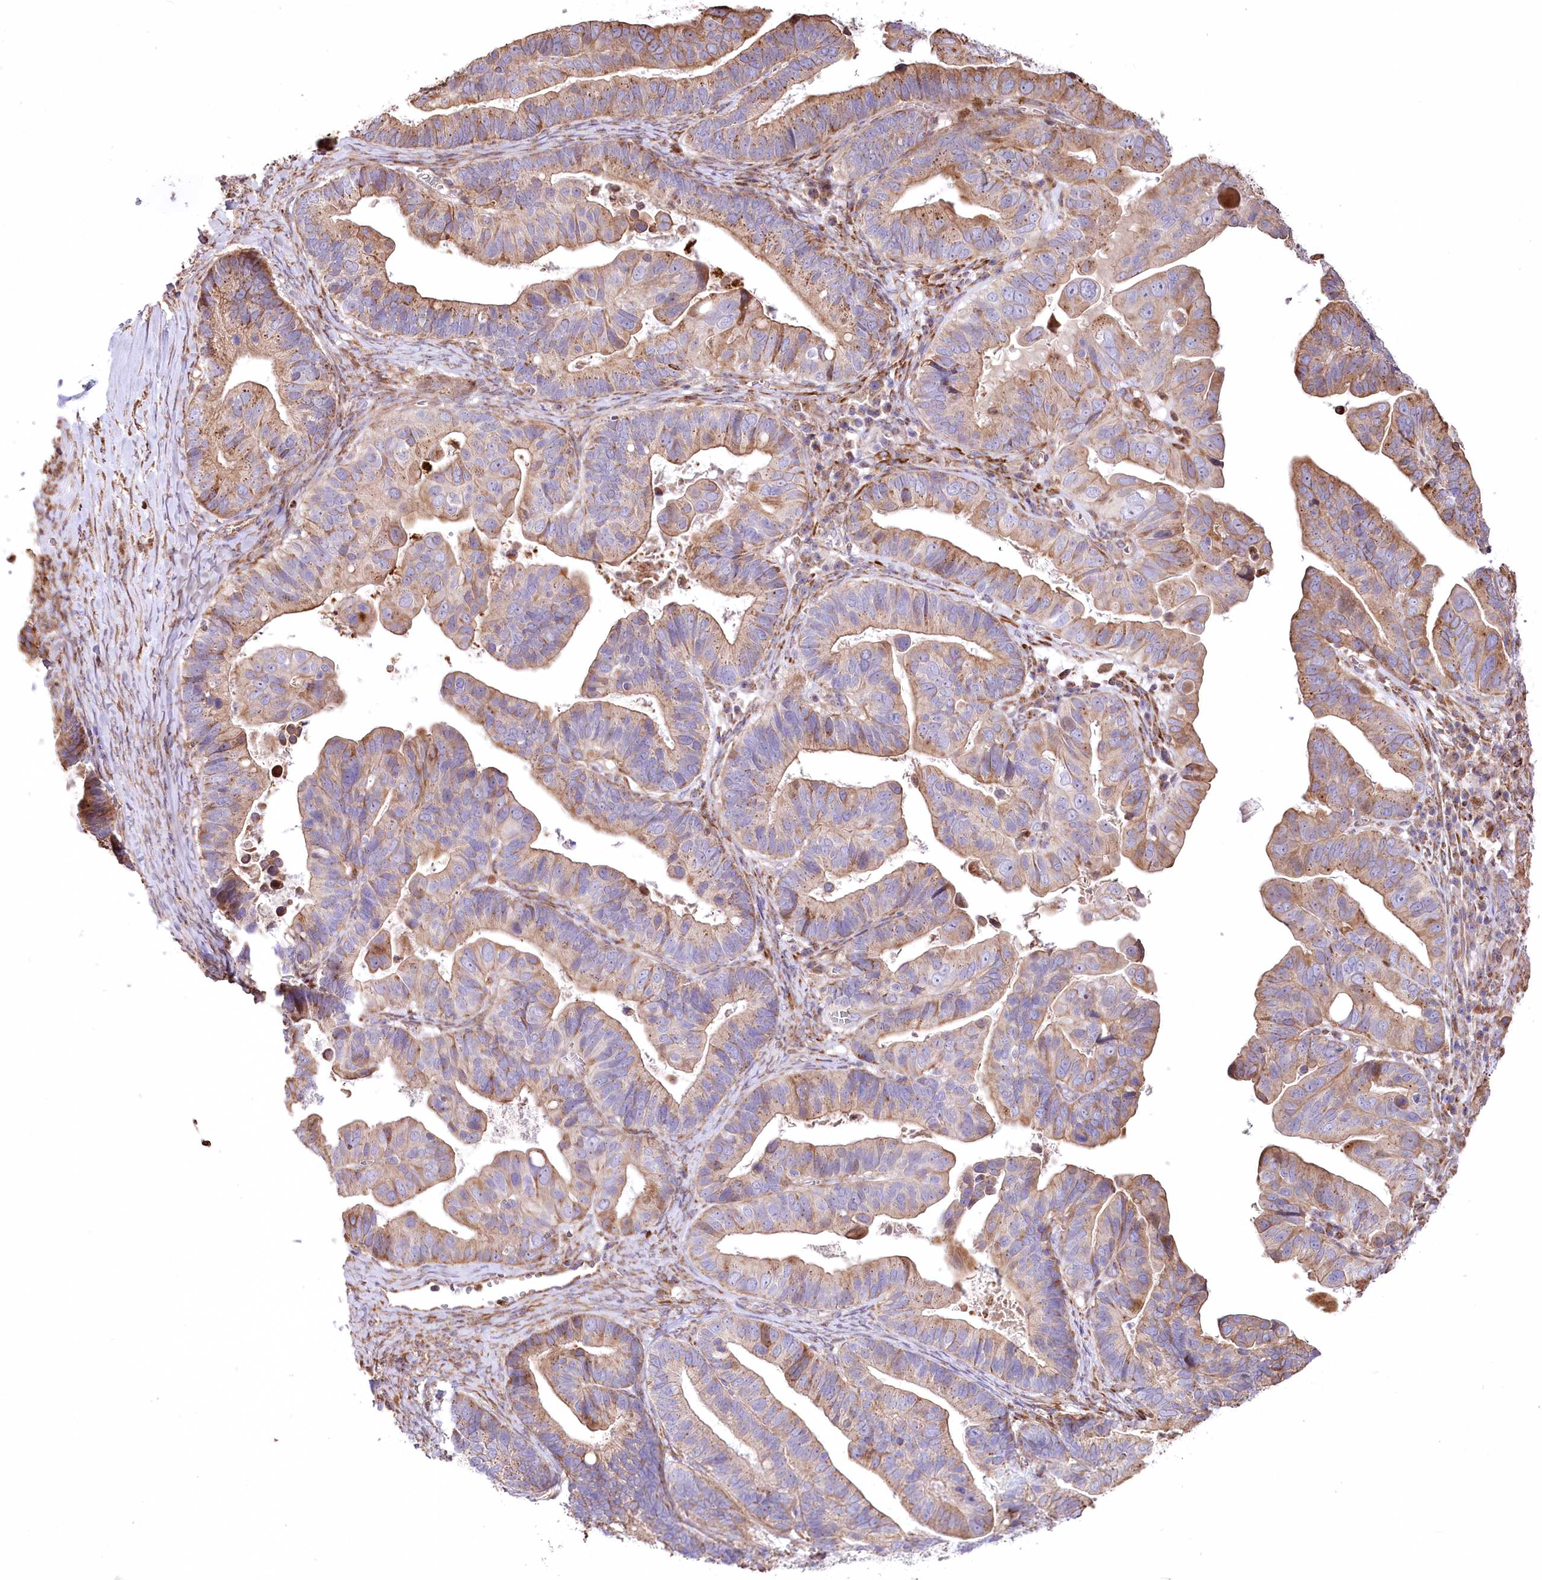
{"staining": {"intensity": "moderate", "quantity": "25%-75%", "location": "cytoplasmic/membranous"}, "tissue": "ovarian cancer", "cell_type": "Tumor cells", "image_type": "cancer", "snomed": [{"axis": "morphology", "description": "Cystadenocarcinoma, serous, NOS"}, {"axis": "topography", "description": "Ovary"}], "caption": "High-power microscopy captured an IHC image of ovarian cancer, revealing moderate cytoplasmic/membranous positivity in approximately 25%-75% of tumor cells.", "gene": "RNF24", "patient": {"sex": "female", "age": 56}}